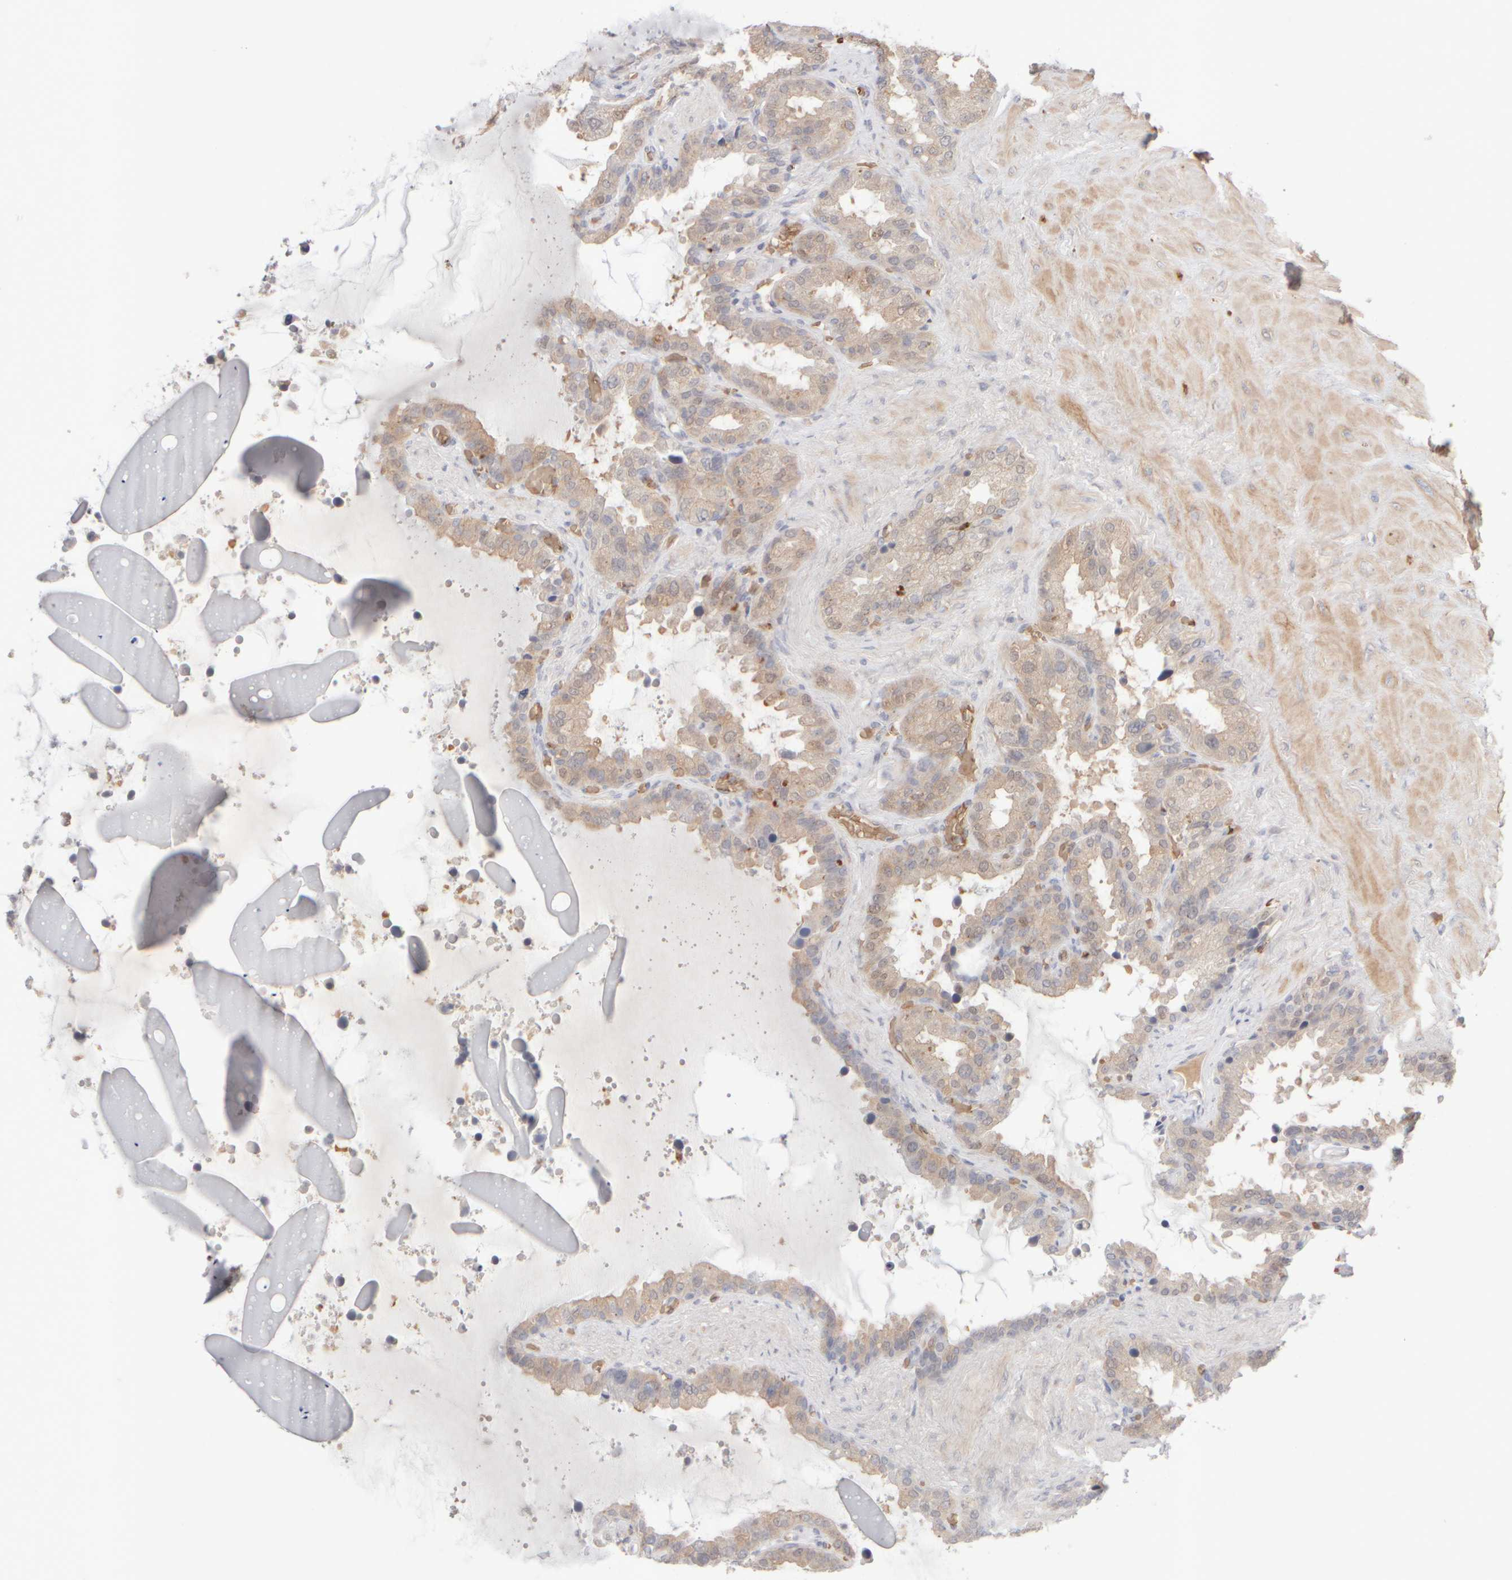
{"staining": {"intensity": "weak", "quantity": ">75%", "location": "cytoplasmic/membranous"}, "tissue": "seminal vesicle", "cell_type": "Glandular cells", "image_type": "normal", "snomed": [{"axis": "morphology", "description": "Normal tissue, NOS"}, {"axis": "topography", "description": "Seminal veicle"}], "caption": "Immunohistochemistry photomicrograph of benign seminal vesicle: human seminal vesicle stained using immunohistochemistry (IHC) demonstrates low levels of weak protein expression localized specifically in the cytoplasmic/membranous of glandular cells, appearing as a cytoplasmic/membranous brown color.", "gene": "MST1", "patient": {"sex": "male", "age": 46}}